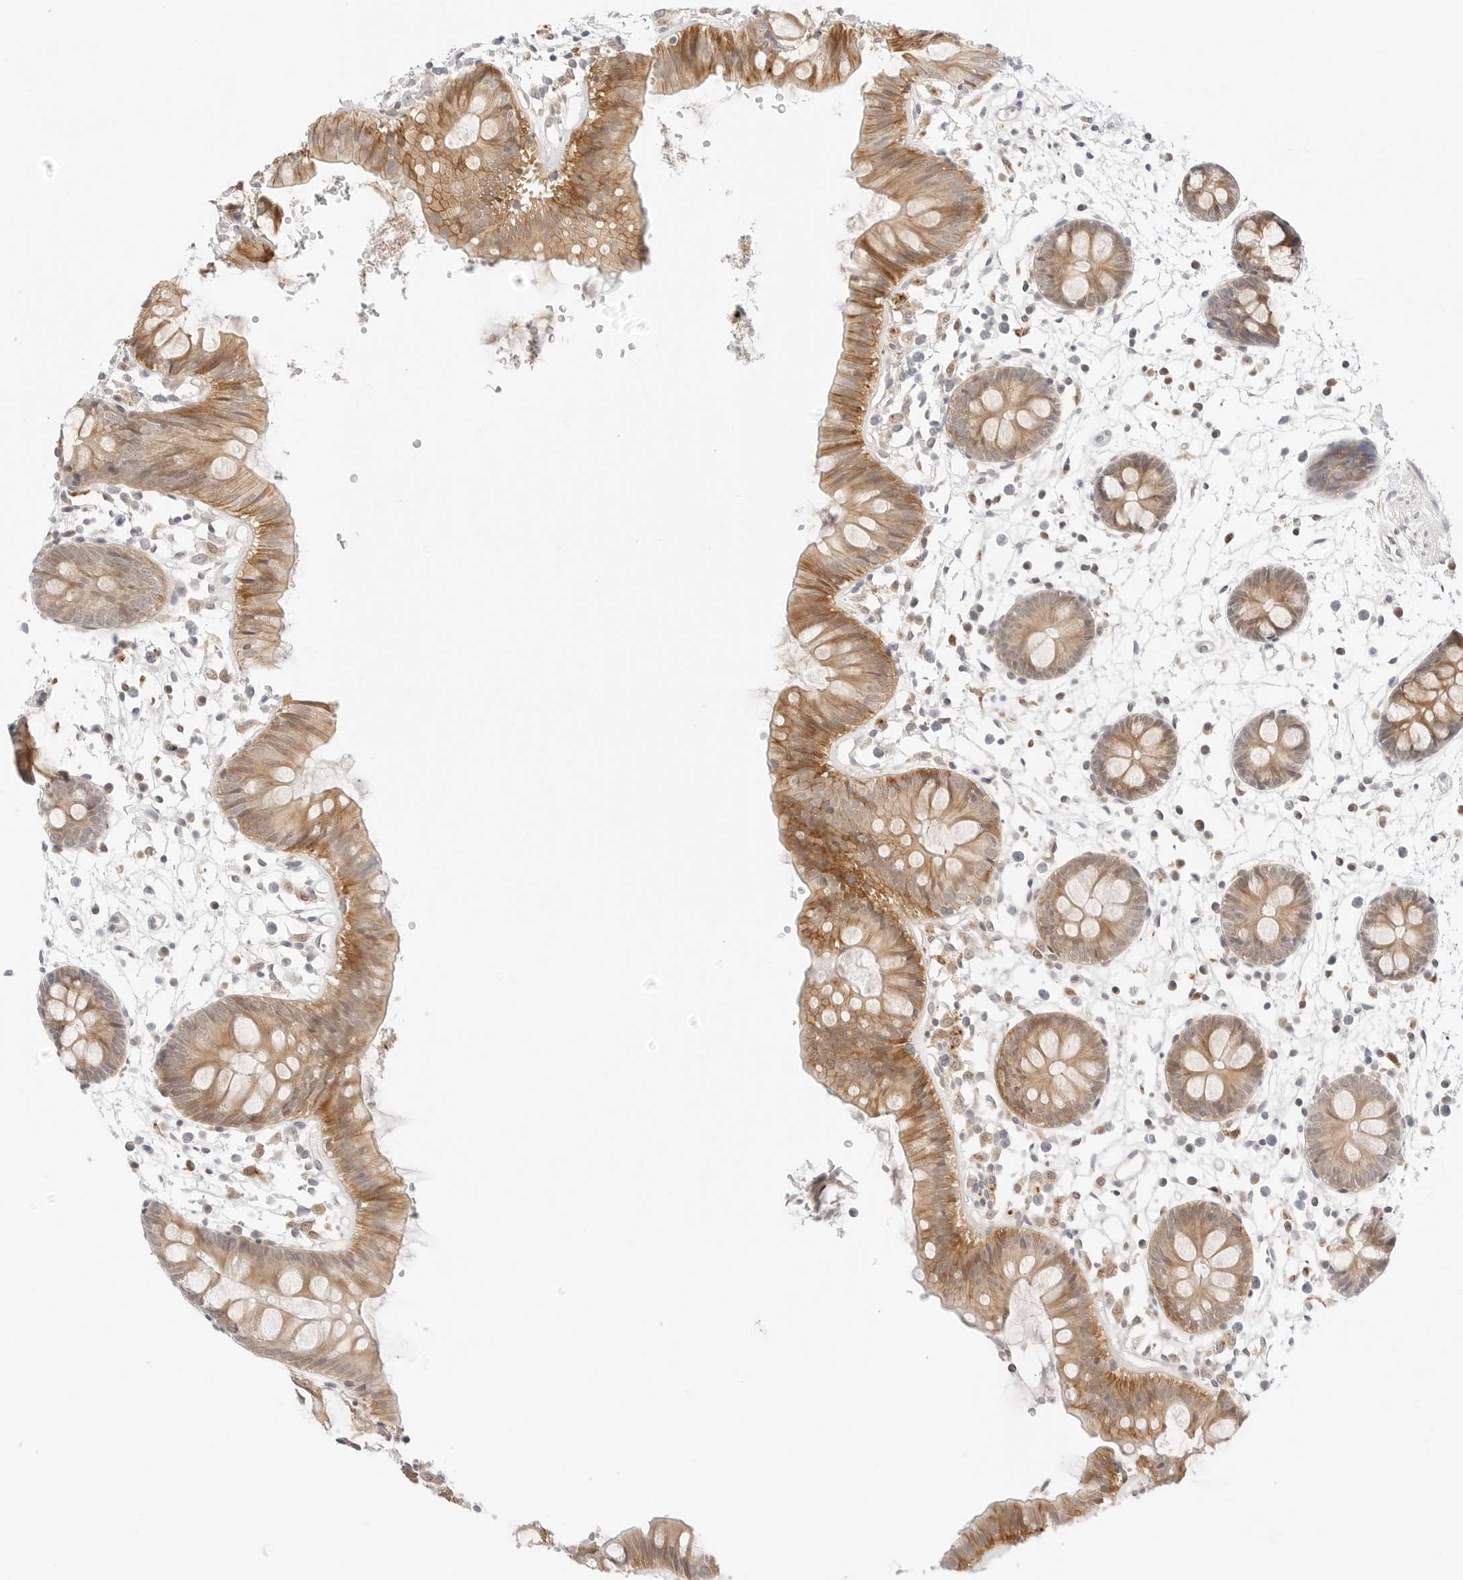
{"staining": {"intensity": "weak", "quantity": "25%-75%", "location": "cytoplasmic/membranous"}, "tissue": "colon", "cell_type": "Endothelial cells", "image_type": "normal", "snomed": [{"axis": "morphology", "description": "Normal tissue, NOS"}, {"axis": "topography", "description": "Colon"}], "caption": "Immunohistochemistry (IHC) of benign human colon shows low levels of weak cytoplasmic/membranous positivity in about 25%-75% of endothelial cells. The protein of interest is stained brown, and the nuclei are stained in blue (DAB (3,3'-diaminobenzidine) IHC with brightfield microscopy, high magnification).", "gene": "ERO1B", "patient": {"sex": "male", "age": 56}}